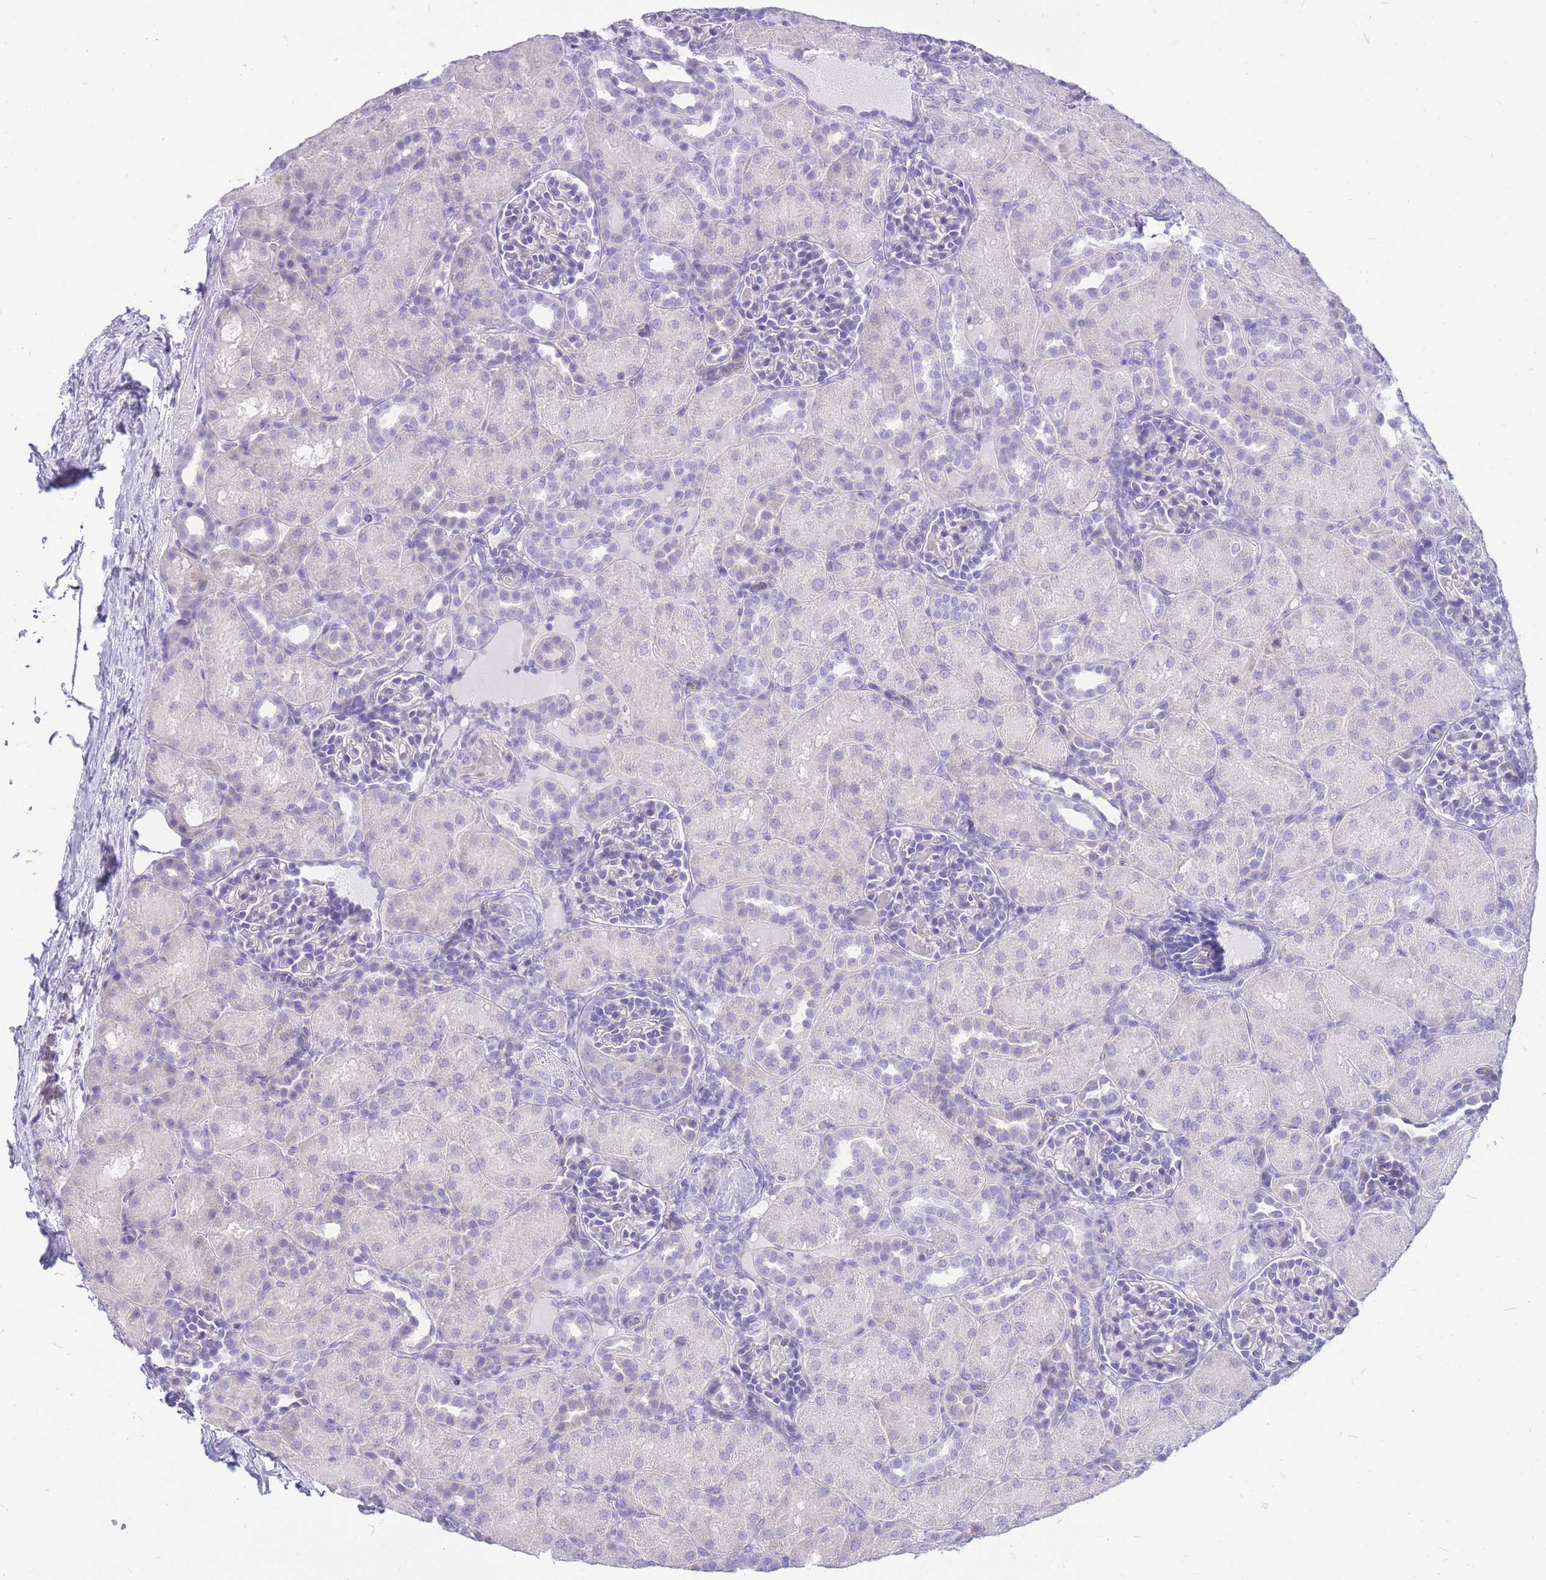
{"staining": {"intensity": "negative", "quantity": "none", "location": "none"}, "tissue": "kidney", "cell_type": "Cells in glomeruli", "image_type": "normal", "snomed": [{"axis": "morphology", "description": "Normal tissue, NOS"}, {"axis": "topography", "description": "Kidney"}], "caption": "There is no significant staining in cells in glomeruli of kidney. Brightfield microscopy of IHC stained with DAB (brown) and hematoxylin (blue), captured at high magnification.", "gene": "ZNF311", "patient": {"sex": "male", "age": 1}}